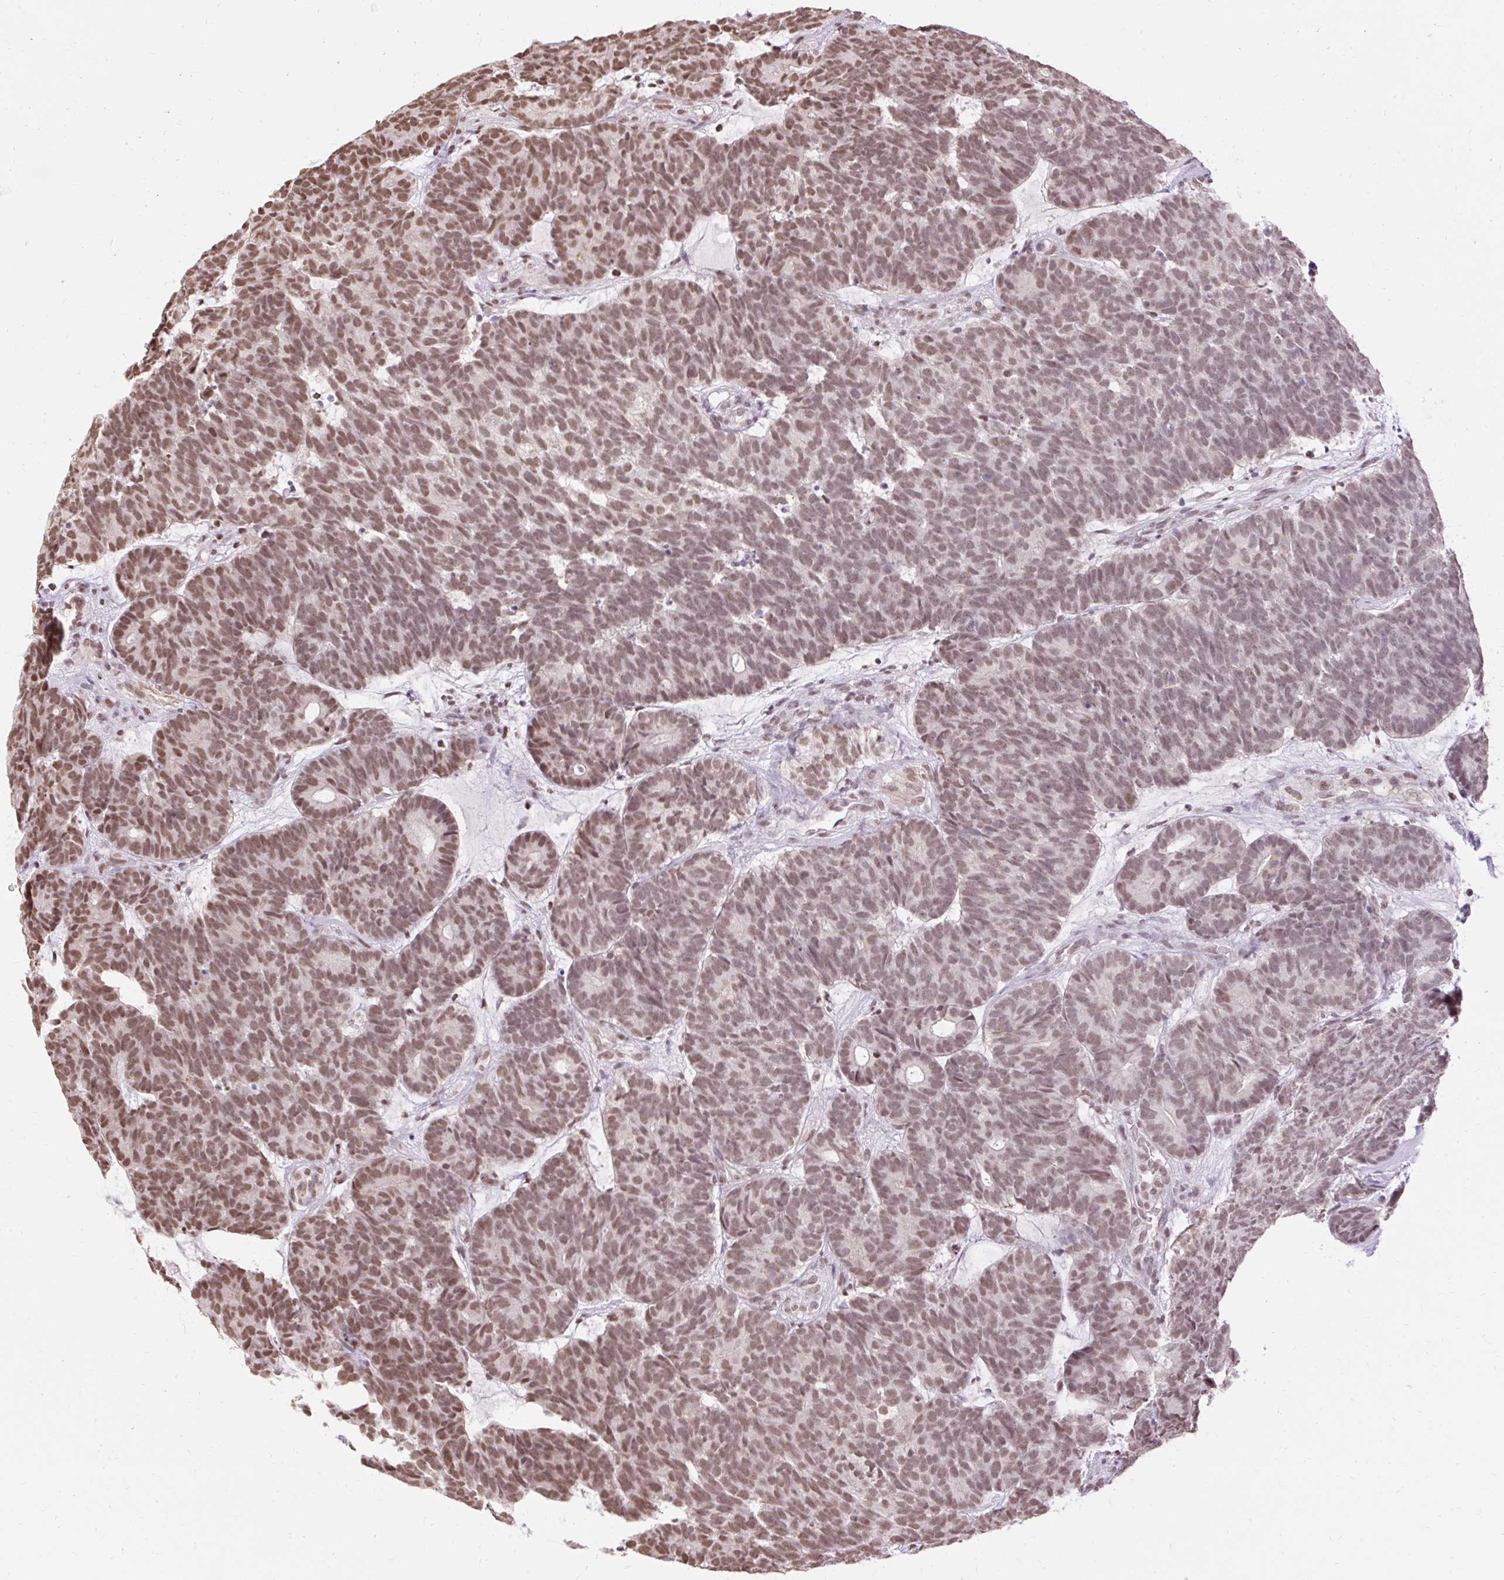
{"staining": {"intensity": "moderate", "quantity": ">75%", "location": "nuclear"}, "tissue": "head and neck cancer", "cell_type": "Tumor cells", "image_type": "cancer", "snomed": [{"axis": "morphology", "description": "Adenocarcinoma, NOS"}, {"axis": "topography", "description": "Head-Neck"}], "caption": "Immunohistochemical staining of adenocarcinoma (head and neck) exhibits medium levels of moderate nuclear positivity in about >75% of tumor cells.", "gene": "NPIPB12", "patient": {"sex": "female", "age": 81}}